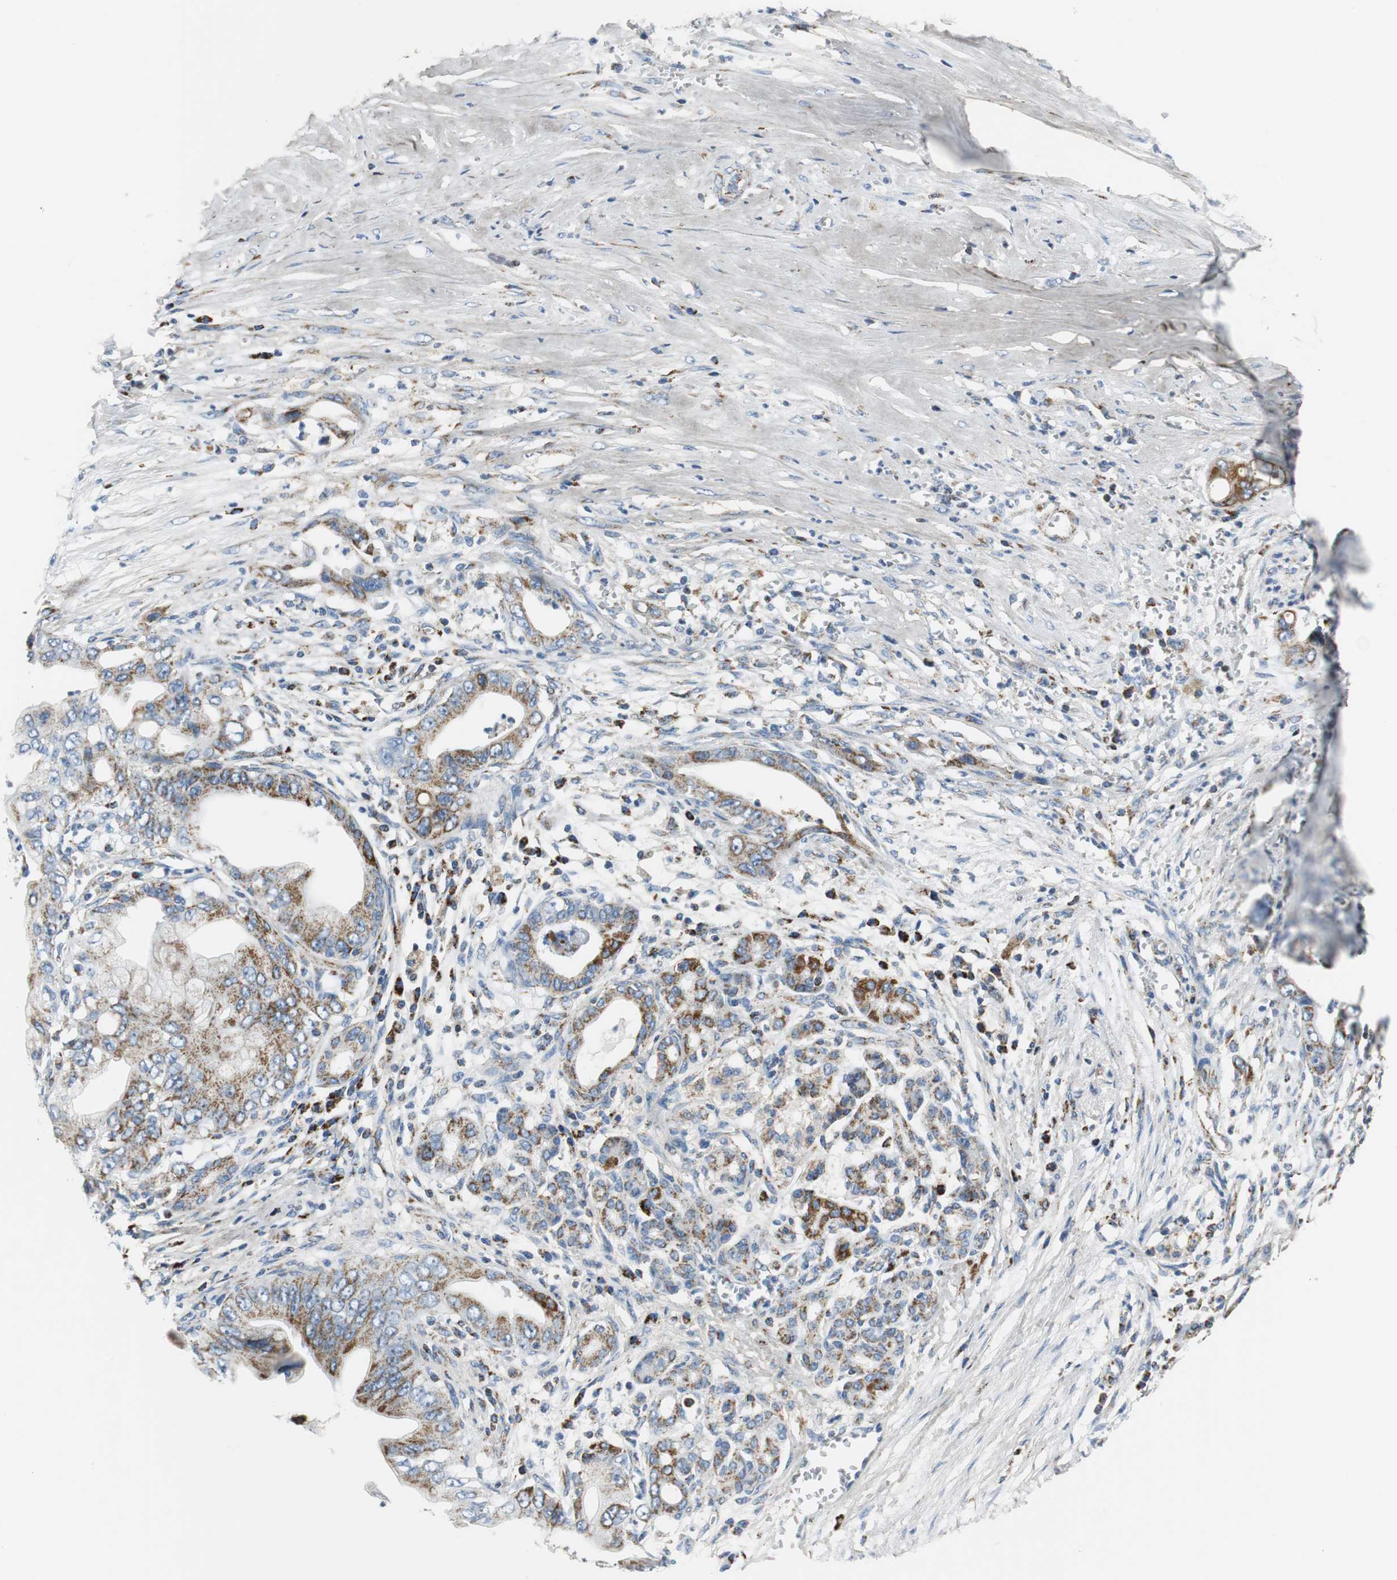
{"staining": {"intensity": "moderate", "quantity": "25%-75%", "location": "cytoplasmic/membranous"}, "tissue": "pancreatic cancer", "cell_type": "Tumor cells", "image_type": "cancer", "snomed": [{"axis": "morphology", "description": "Adenocarcinoma, NOS"}, {"axis": "topography", "description": "Pancreas"}], "caption": "Immunohistochemical staining of human pancreatic adenocarcinoma displays medium levels of moderate cytoplasmic/membranous staining in approximately 25%-75% of tumor cells. The staining was performed using DAB (3,3'-diaminobenzidine) to visualize the protein expression in brown, while the nuclei were stained in blue with hematoxylin (Magnification: 20x).", "gene": "C1QTNF7", "patient": {"sex": "male", "age": 59}}